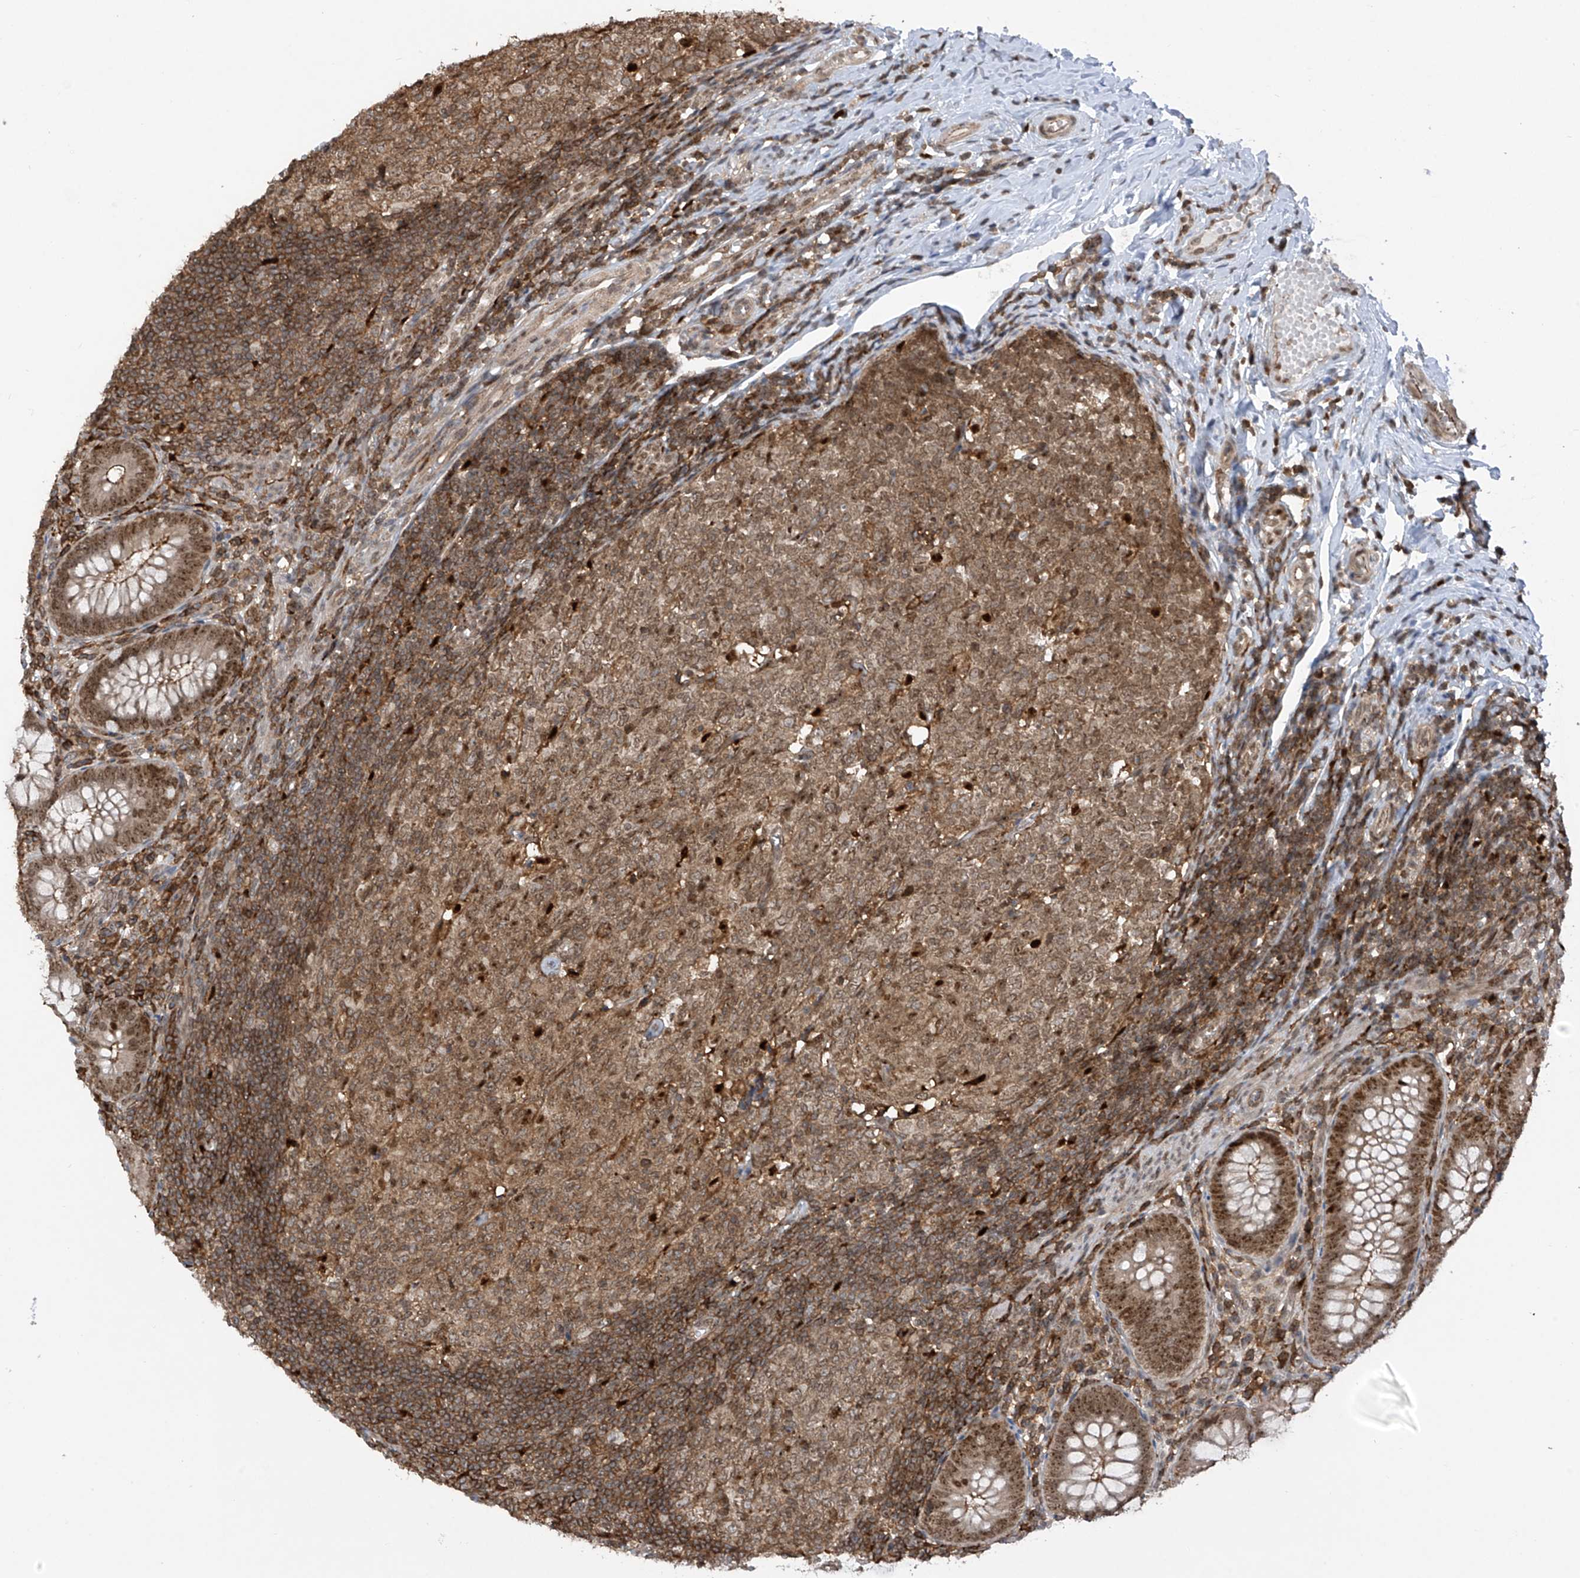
{"staining": {"intensity": "moderate", "quantity": ">75%", "location": "cytoplasmic/membranous,nuclear"}, "tissue": "appendix", "cell_type": "Glandular cells", "image_type": "normal", "snomed": [{"axis": "morphology", "description": "Normal tissue, NOS"}, {"axis": "topography", "description": "Appendix"}], "caption": "A high-resolution micrograph shows IHC staining of normal appendix, which reveals moderate cytoplasmic/membranous,nuclear positivity in about >75% of glandular cells.", "gene": "REPIN1", "patient": {"sex": "male", "age": 14}}